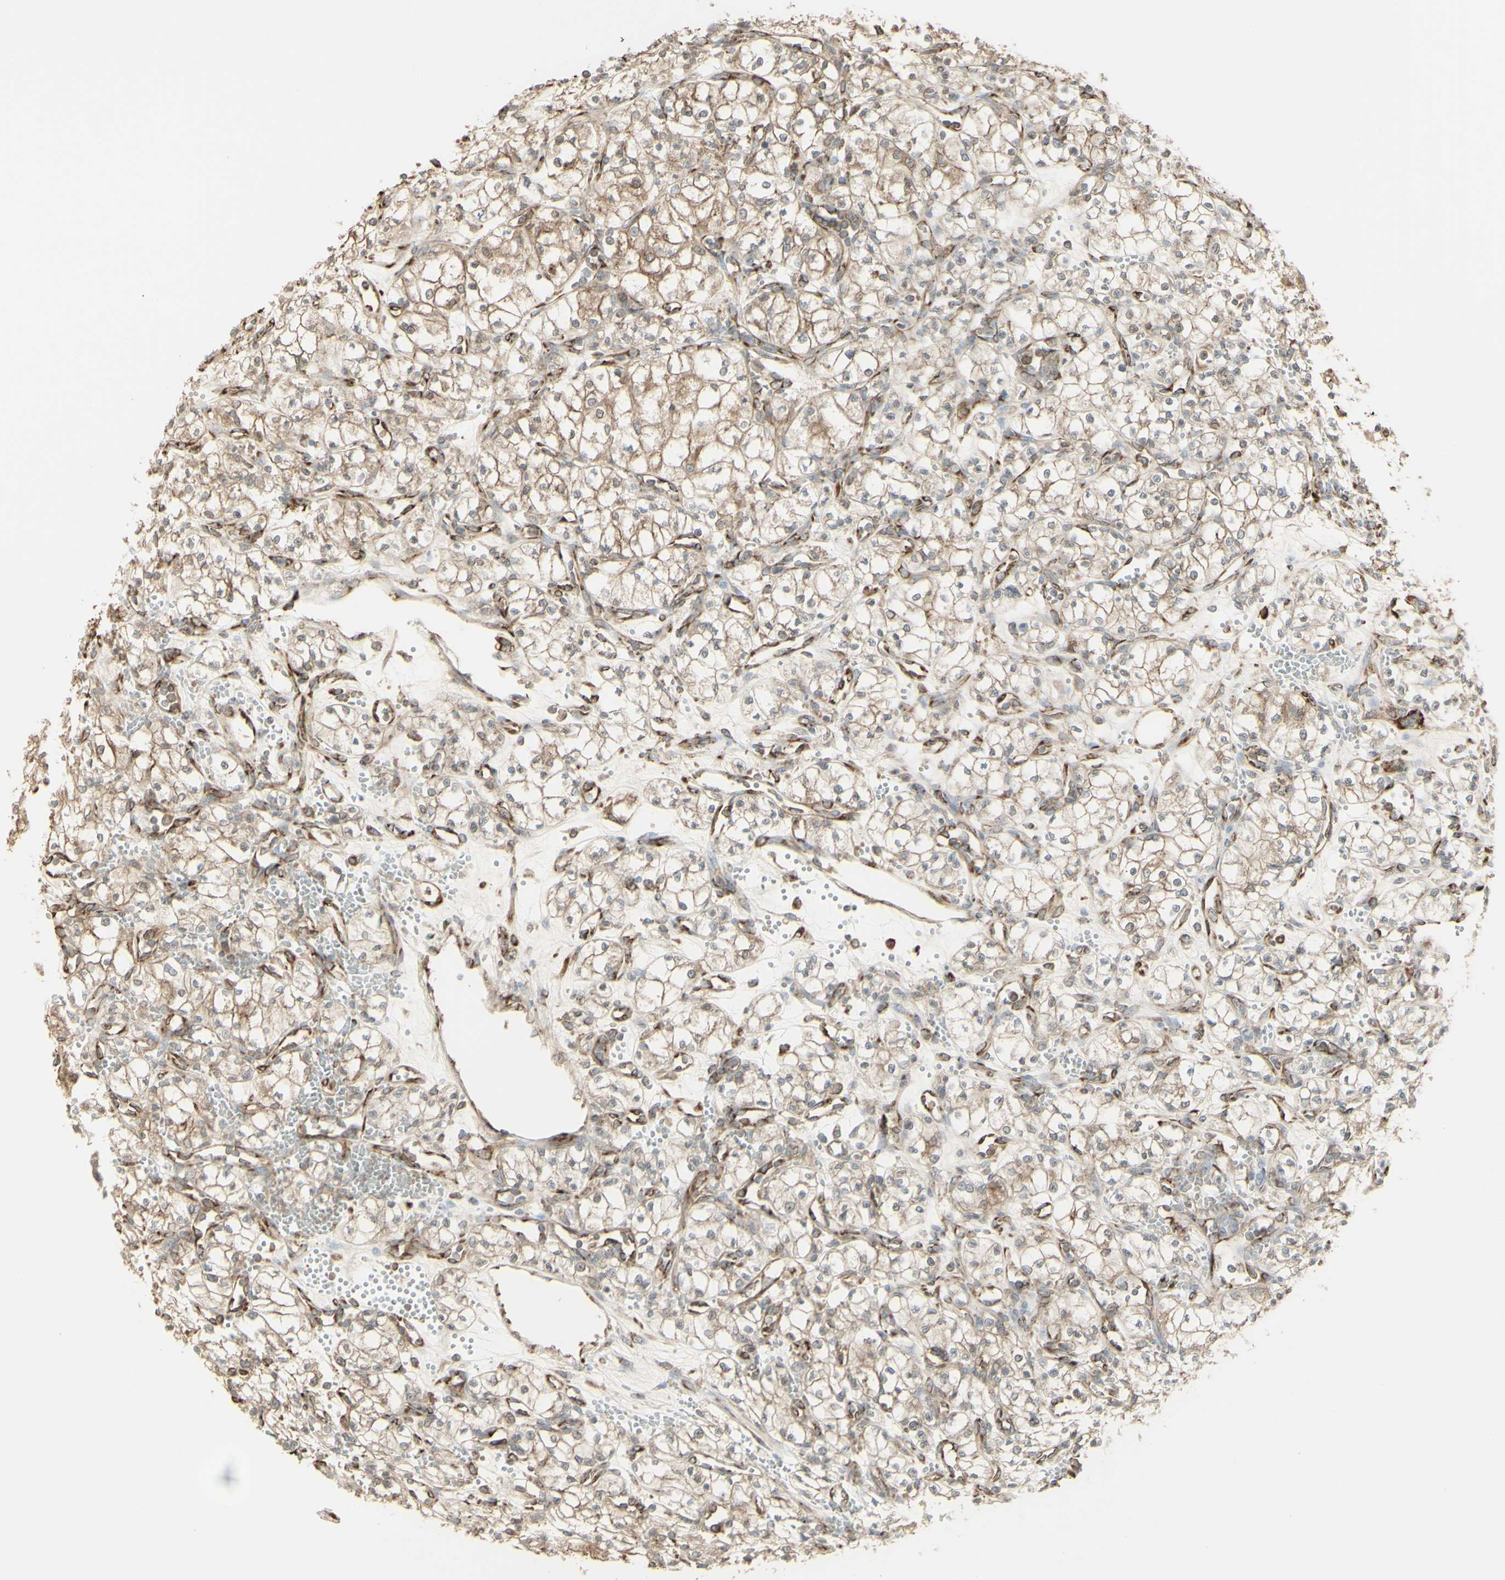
{"staining": {"intensity": "weak", "quantity": ">75%", "location": "cytoplasmic/membranous"}, "tissue": "renal cancer", "cell_type": "Tumor cells", "image_type": "cancer", "snomed": [{"axis": "morphology", "description": "Normal tissue, NOS"}, {"axis": "morphology", "description": "Adenocarcinoma, NOS"}, {"axis": "topography", "description": "Kidney"}], "caption": "Adenocarcinoma (renal) was stained to show a protein in brown. There is low levels of weak cytoplasmic/membranous expression in about >75% of tumor cells. (IHC, brightfield microscopy, high magnification).", "gene": "EEF1B2", "patient": {"sex": "male", "age": 59}}